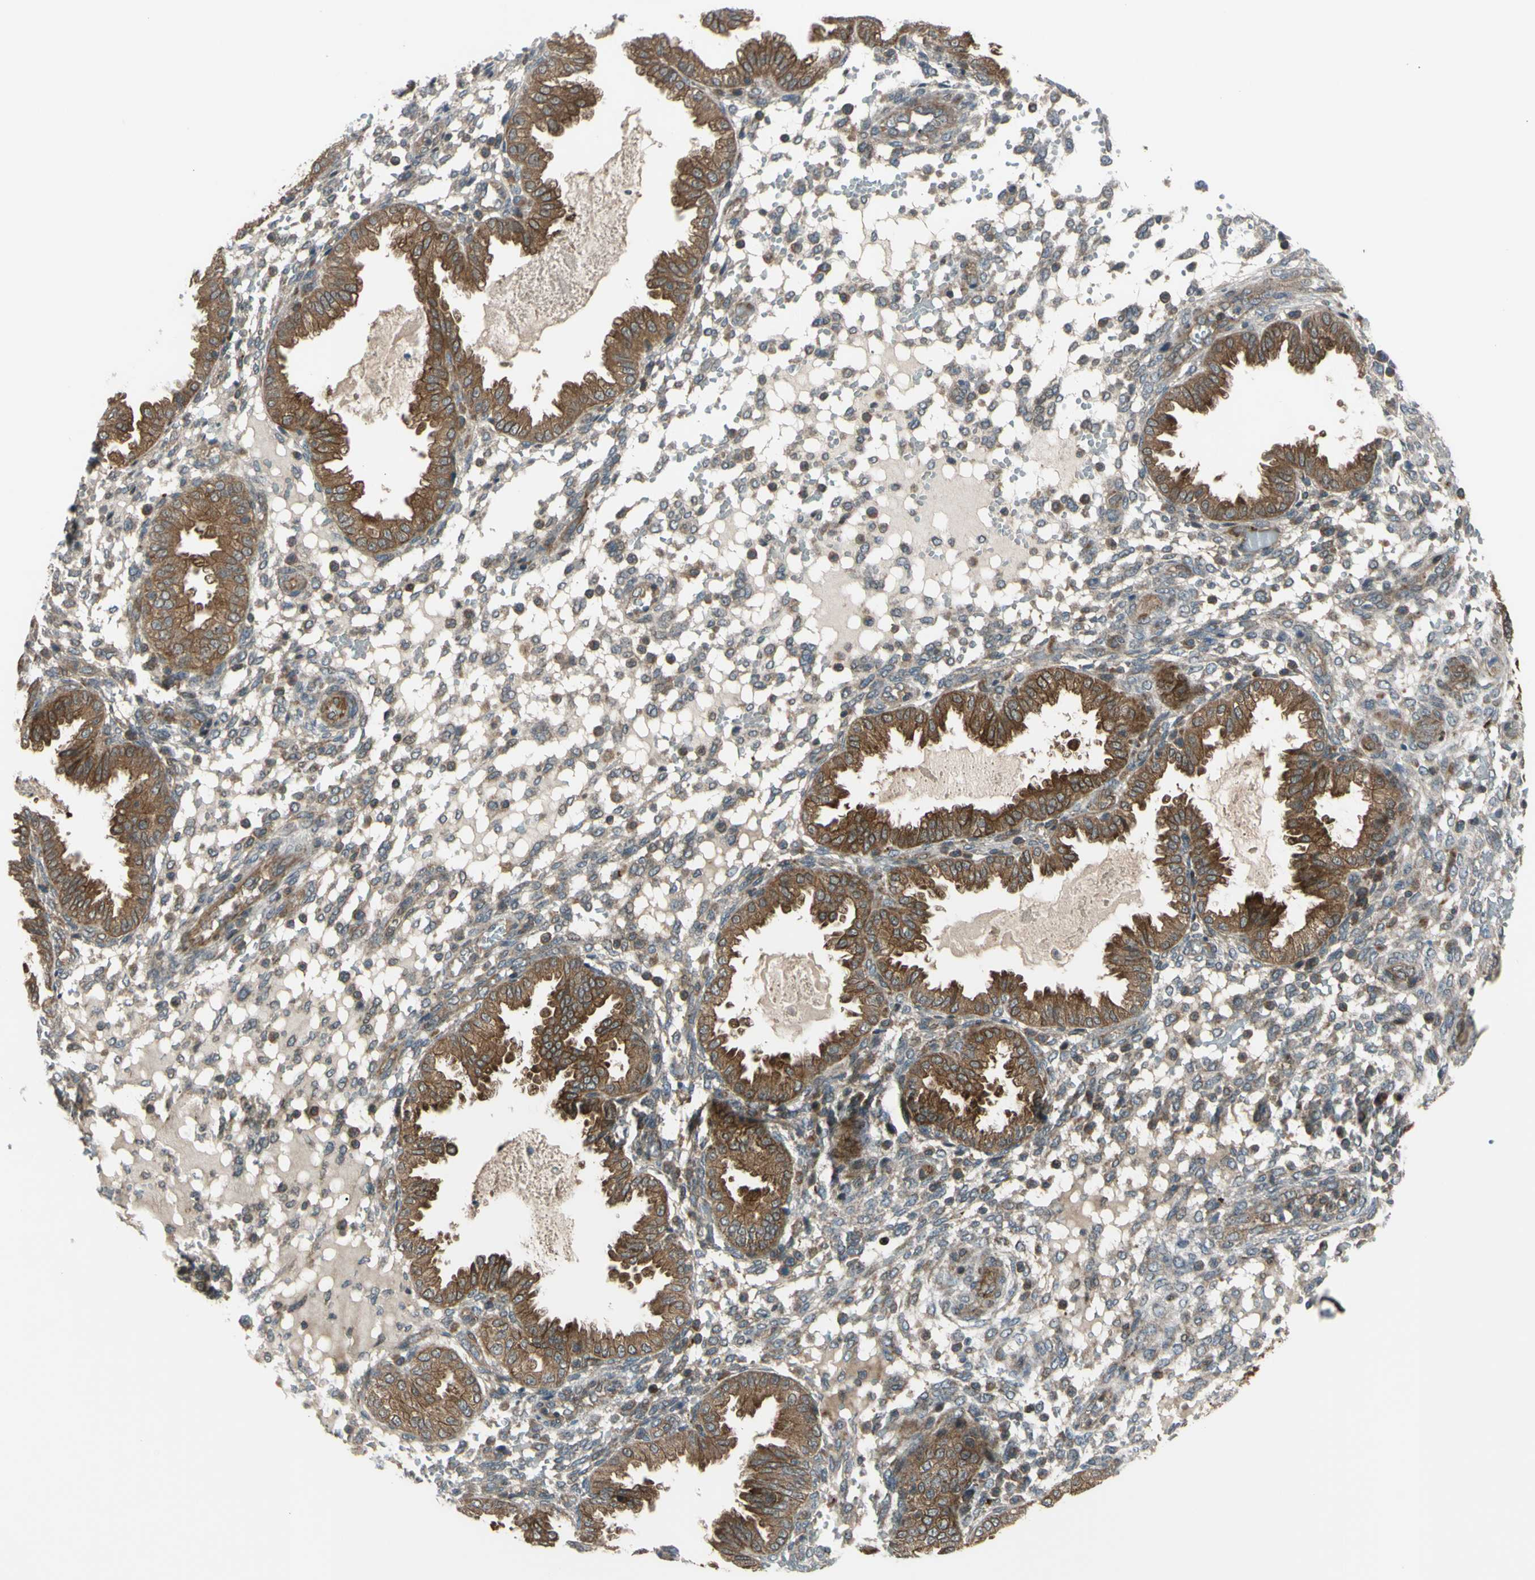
{"staining": {"intensity": "weak", "quantity": ">75%", "location": "cytoplasmic/membranous"}, "tissue": "endometrium", "cell_type": "Cells in endometrial stroma", "image_type": "normal", "snomed": [{"axis": "morphology", "description": "Normal tissue, NOS"}, {"axis": "topography", "description": "Endometrium"}], "caption": "Brown immunohistochemical staining in unremarkable human endometrium exhibits weak cytoplasmic/membranous positivity in about >75% of cells in endometrial stroma.", "gene": "FLII", "patient": {"sex": "female", "age": 33}}